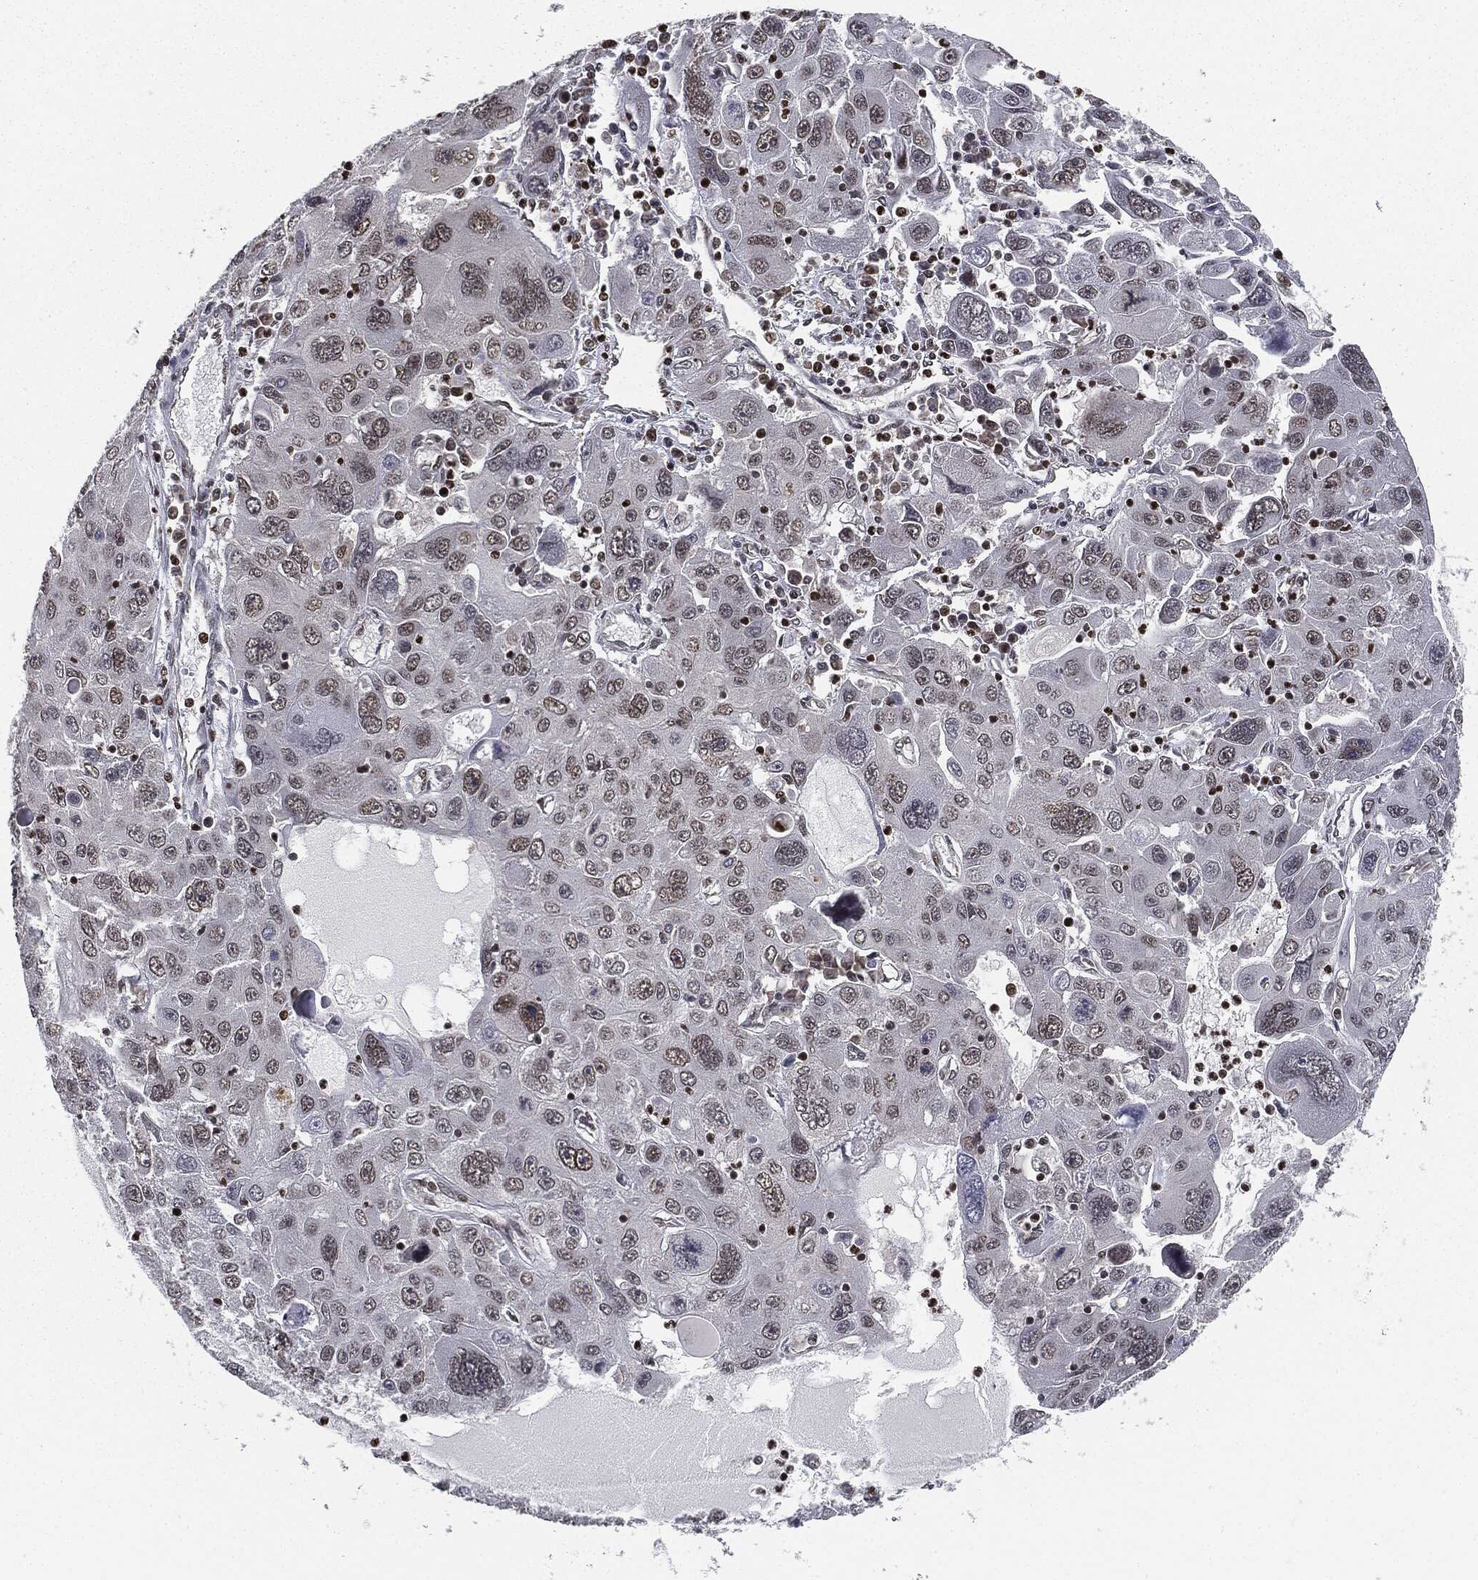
{"staining": {"intensity": "moderate", "quantity": "25%-75%", "location": "nuclear"}, "tissue": "stomach cancer", "cell_type": "Tumor cells", "image_type": "cancer", "snomed": [{"axis": "morphology", "description": "Adenocarcinoma, NOS"}, {"axis": "topography", "description": "Stomach"}], "caption": "An immunohistochemistry (IHC) image of neoplastic tissue is shown. Protein staining in brown labels moderate nuclear positivity in stomach adenocarcinoma within tumor cells.", "gene": "TBC1D22A", "patient": {"sex": "male", "age": 56}}